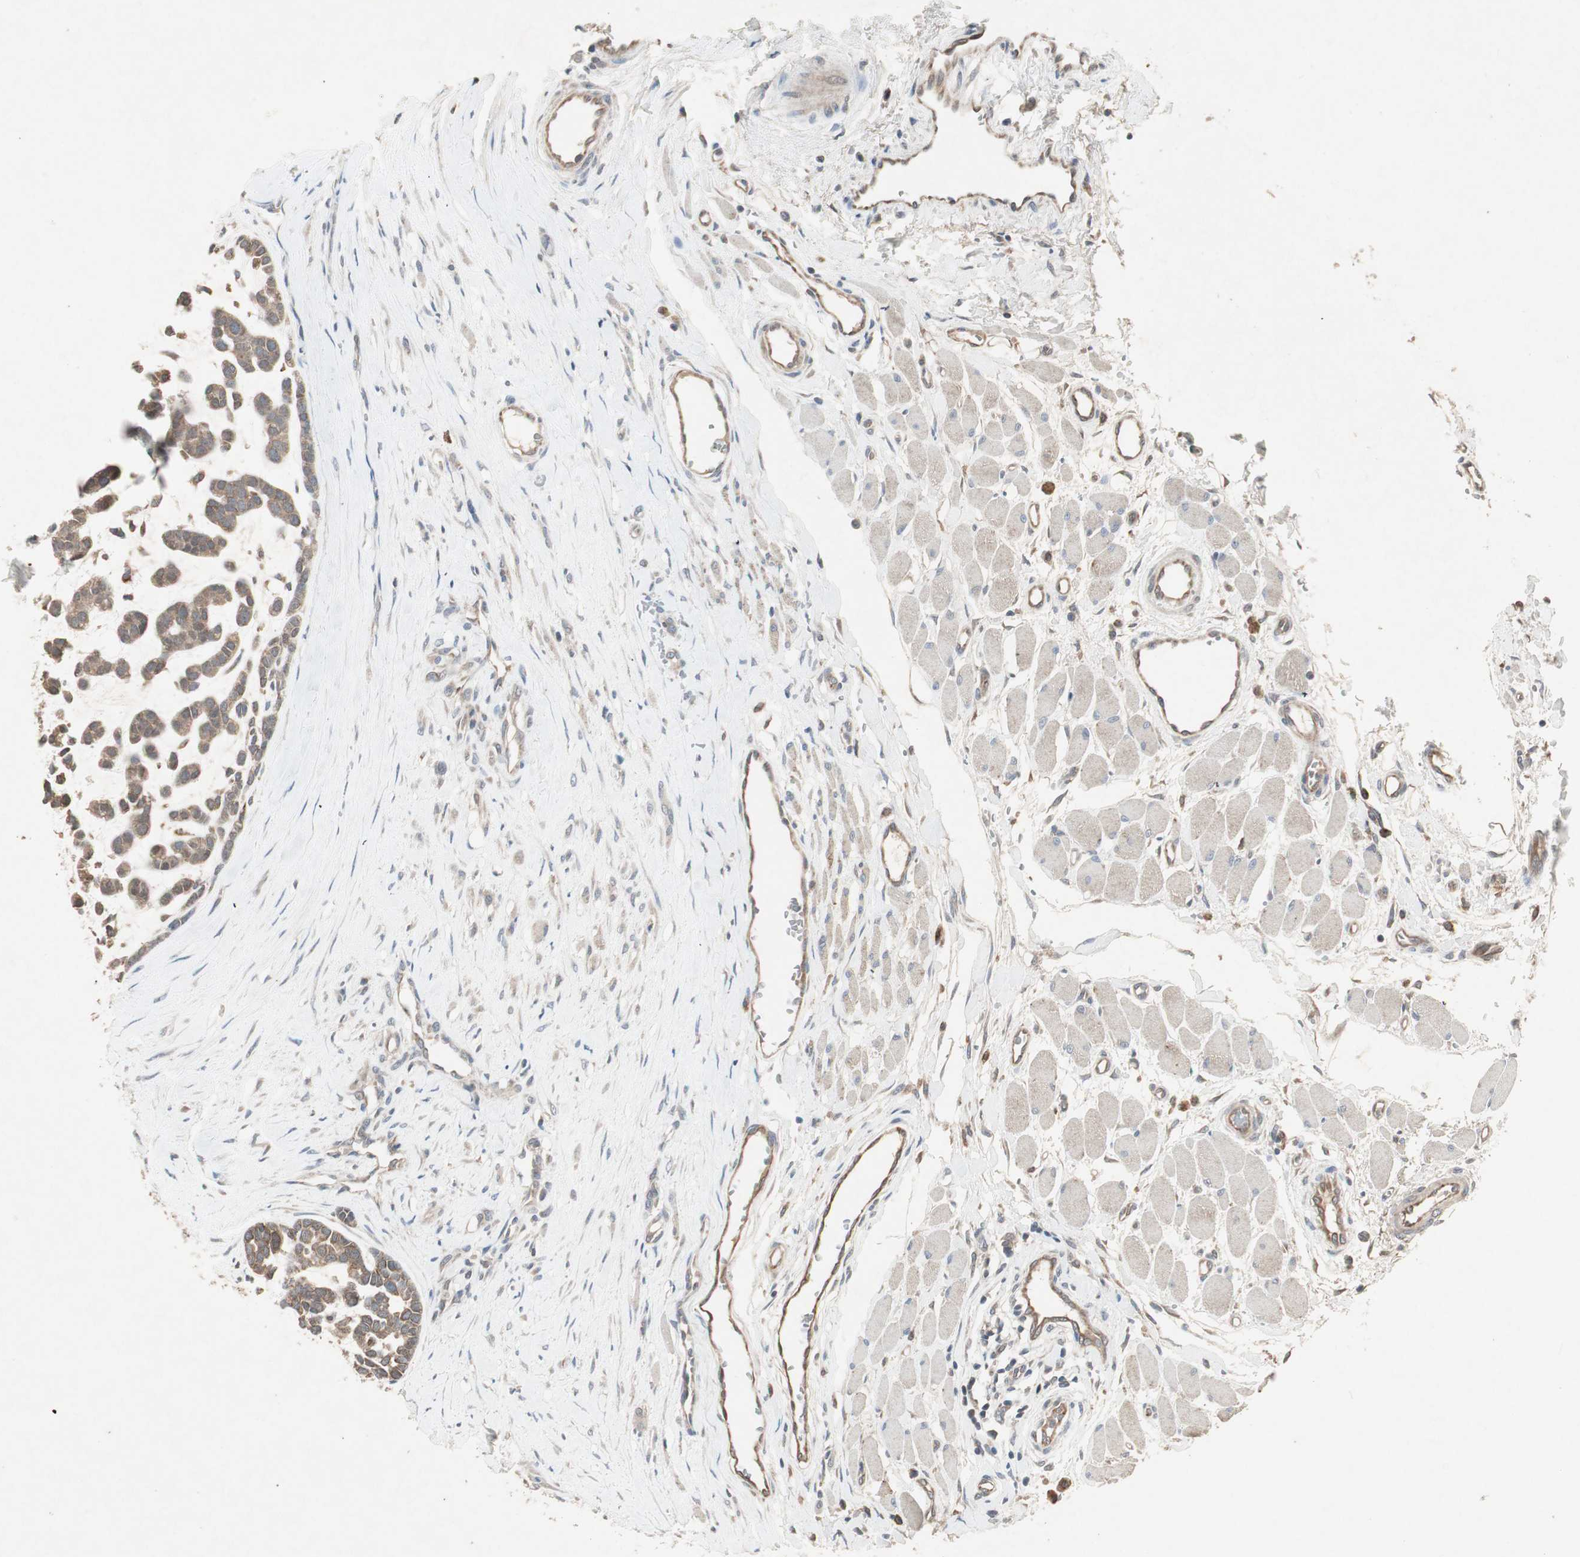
{"staining": {"intensity": "moderate", "quantity": ">75%", "location": "cytoplasmic/membranous"}, "tissue": "head and neck cancer", "cell_type": "Tumor cells", "image_type": "cancer", "snomed": [{"axis": "morphology", "description": "Adenocarcinoma, NOS"}, {"axis": "morphology", "description": "Adenoma, NOS"}, {"axis": "topography", "description": "Head-Neck"}], "caption": "High-power microscopy captured an IHC photomicrograph of head and neck adenocarcinoma, revealing moderate cytoplasmic/membranous positivity in about >75% of tumor cells.", "gene": "JMJD7-PLA2G4B", "patient": {"sex": "female", "age": 55}}